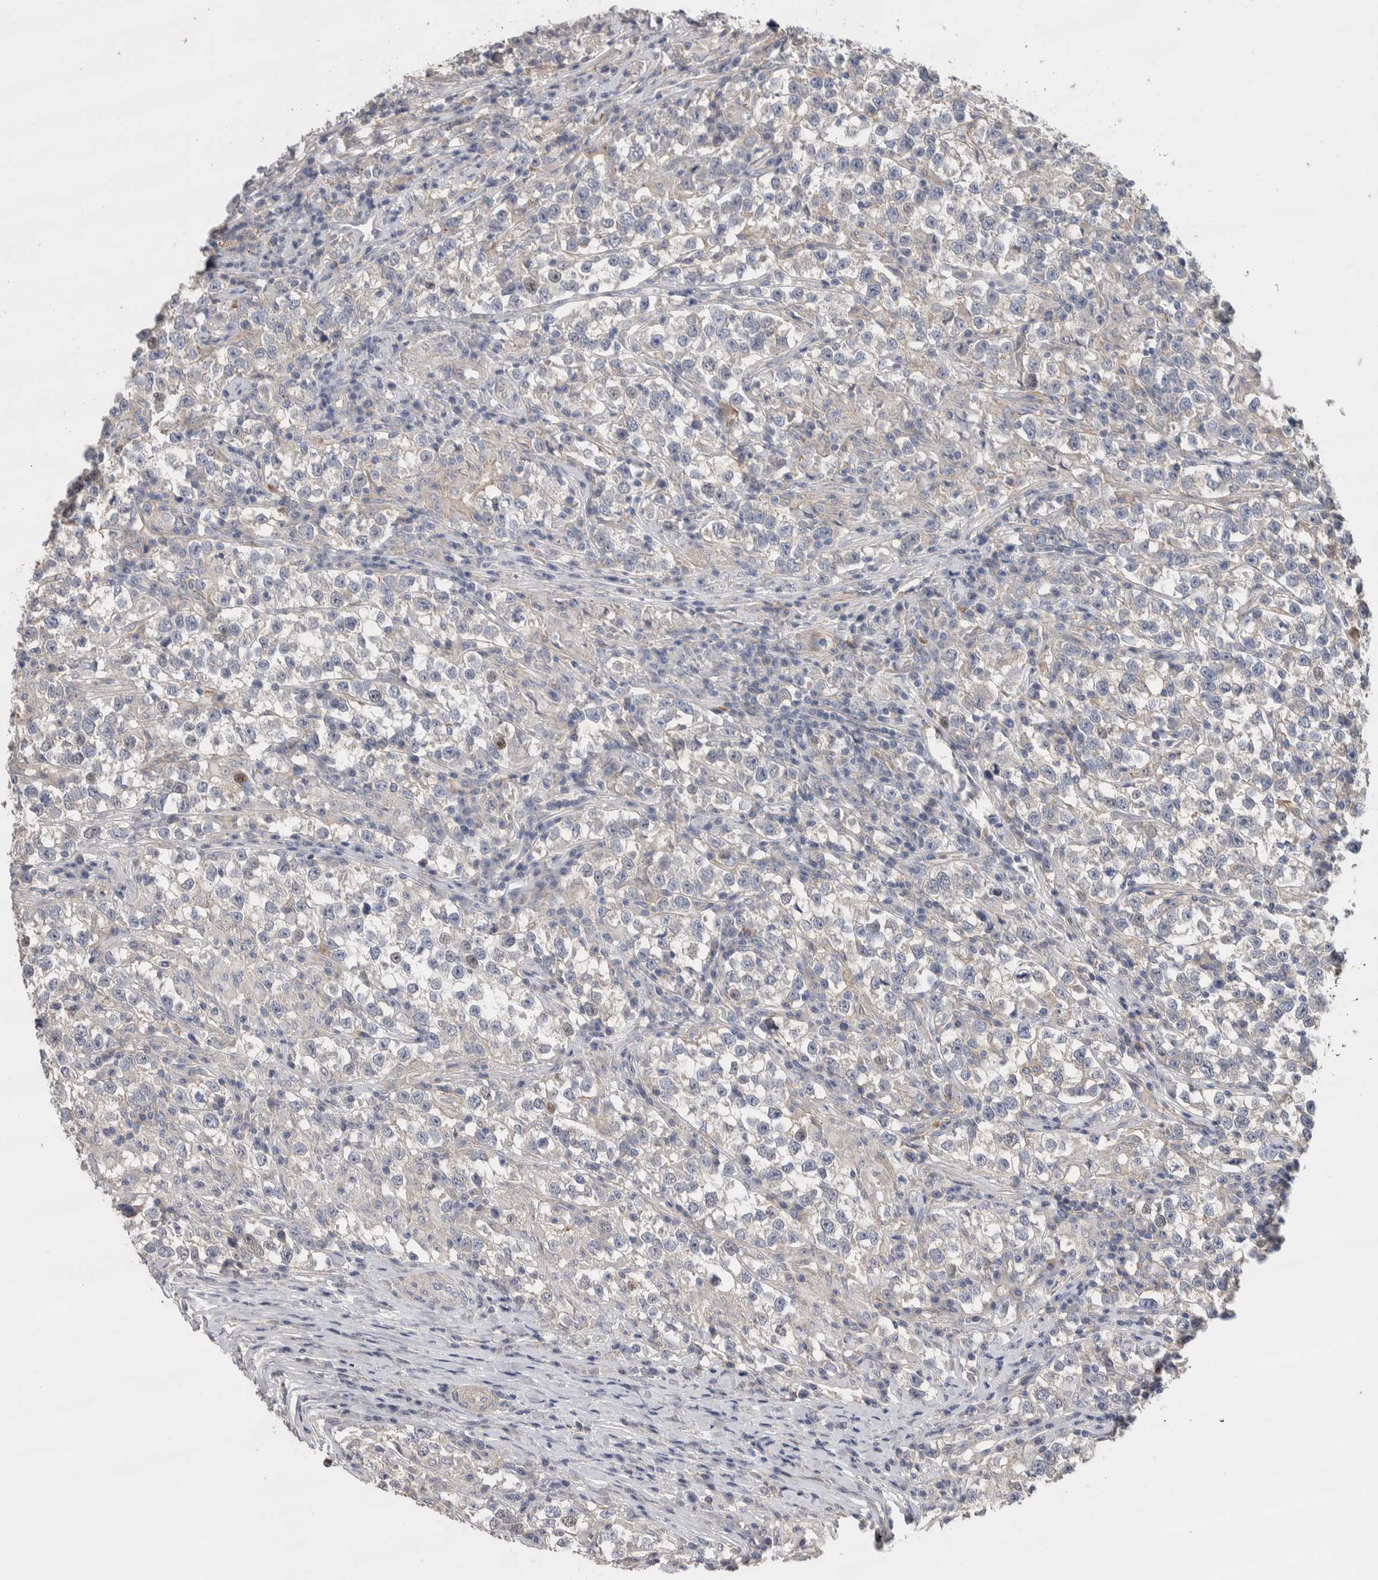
{"staining": {"intensity": "weak", "quantity": "<25%", "location": "nuclear"}, "tissue": "testis cancer", "cell_type": "Tumor cells", "image_type": "cancer", "snomed": [{"axis": "morphology", "description": "Normal tissue, NOS"}, {"axis": "morphology", "description": "Seminoma, NOS"}, {"axis": "topography", "description": "Testis"}], "caption": "Testis cancer stained for a protein using IHC exhibits no staining tumor cells.", "gene": "GCNA", "patient": {"sex": "male", "age": 43}}